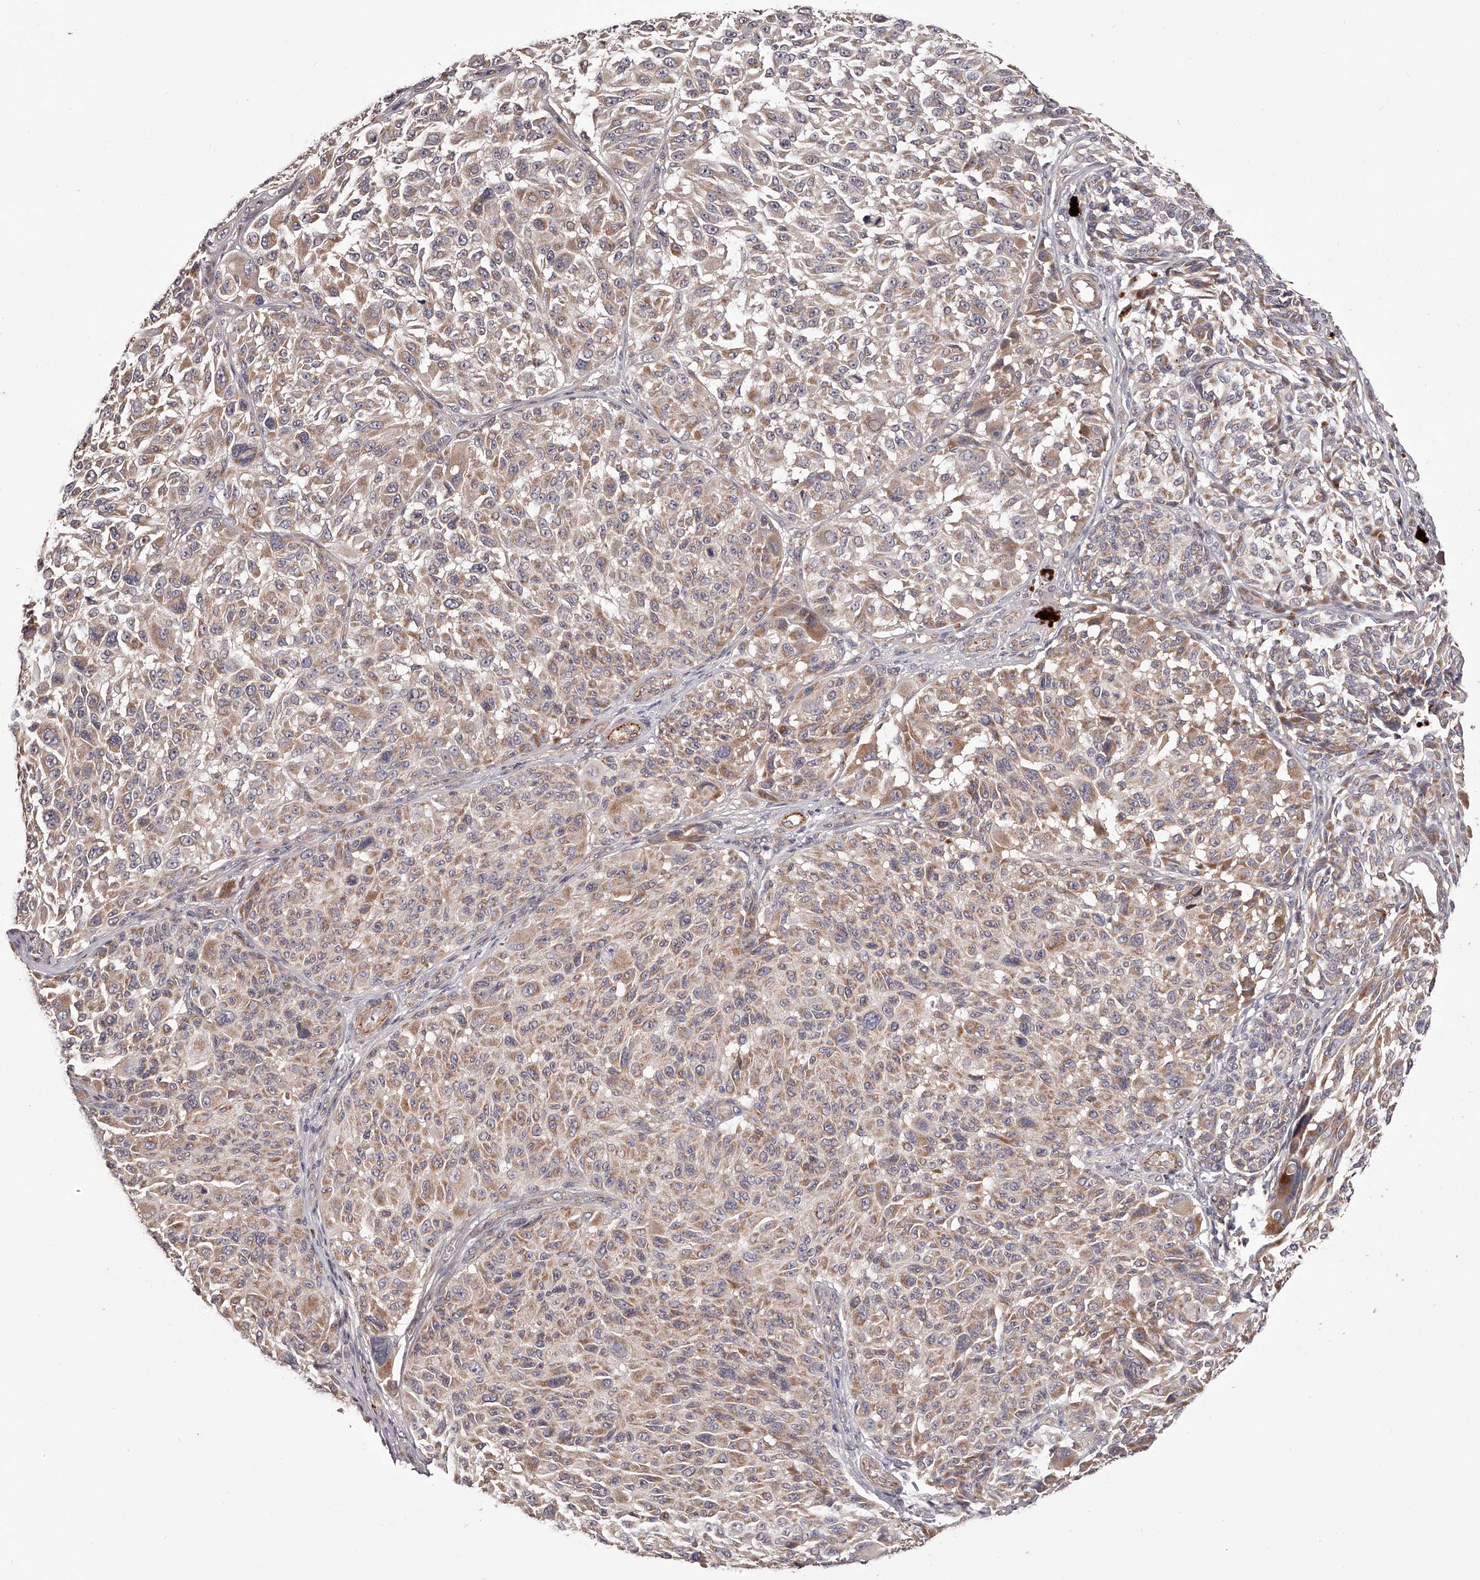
{"staining": {"intensity": "moderate", "quantity": ">75%", "location": "cytoplasmic/membranous"}, "tissue": "melanoma", "cell_type": "Tumor cells", "image_type": "cancer", "snomed": [{"axis": "morphology", "description": "Malignant melanoma, NOS"}, {"axis": "topography", "description": "Skin"}], "caption": "This image demonstrates immunohistochemistry (IHC) staining of melanoma, with medium moderate cytoplasmic/membranous positivity in approximately >75% of tumor cells.", "gene": "ODF2L", "patient": {"sex": "male", "age": 83}}